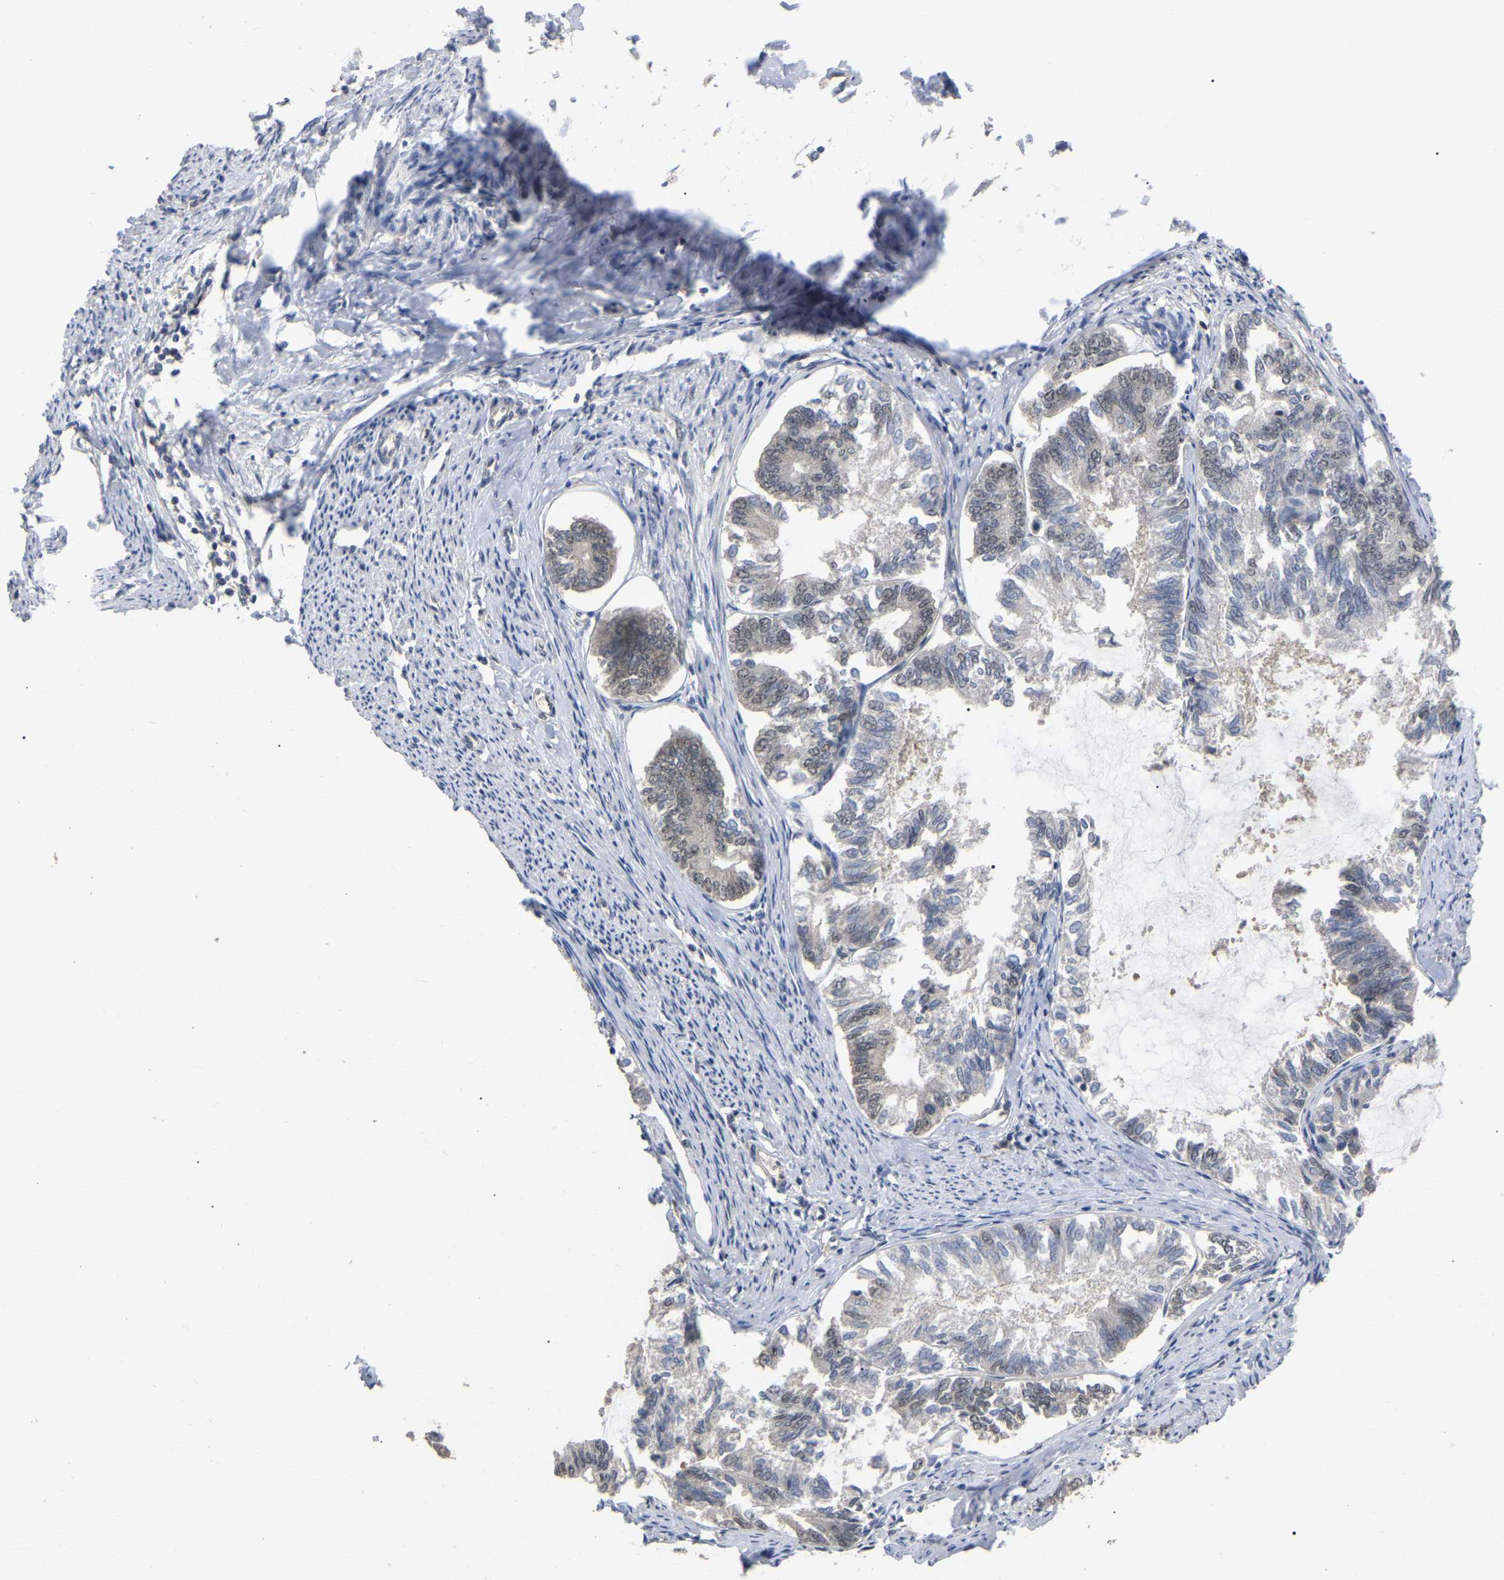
{"staining": {"intensity": "weak", "quantity": "<25%", "location": "nuclear"}, "tissue": "endometrial cancer", "cell_type": "Tumor cells", "image_type": "cancer", "snomed": [{"axis": "morphology", "description": "Adenocarcinoma, NOS"}, {"axis": "topography", "description": "Endometrium"}], "caption": "The immunohistochemistry histopathology image has no significant staining in tumor cells of endometrial cancer tissue.", "gene": "JAZF1", "patient": {"sex": "female", "age": 86}}